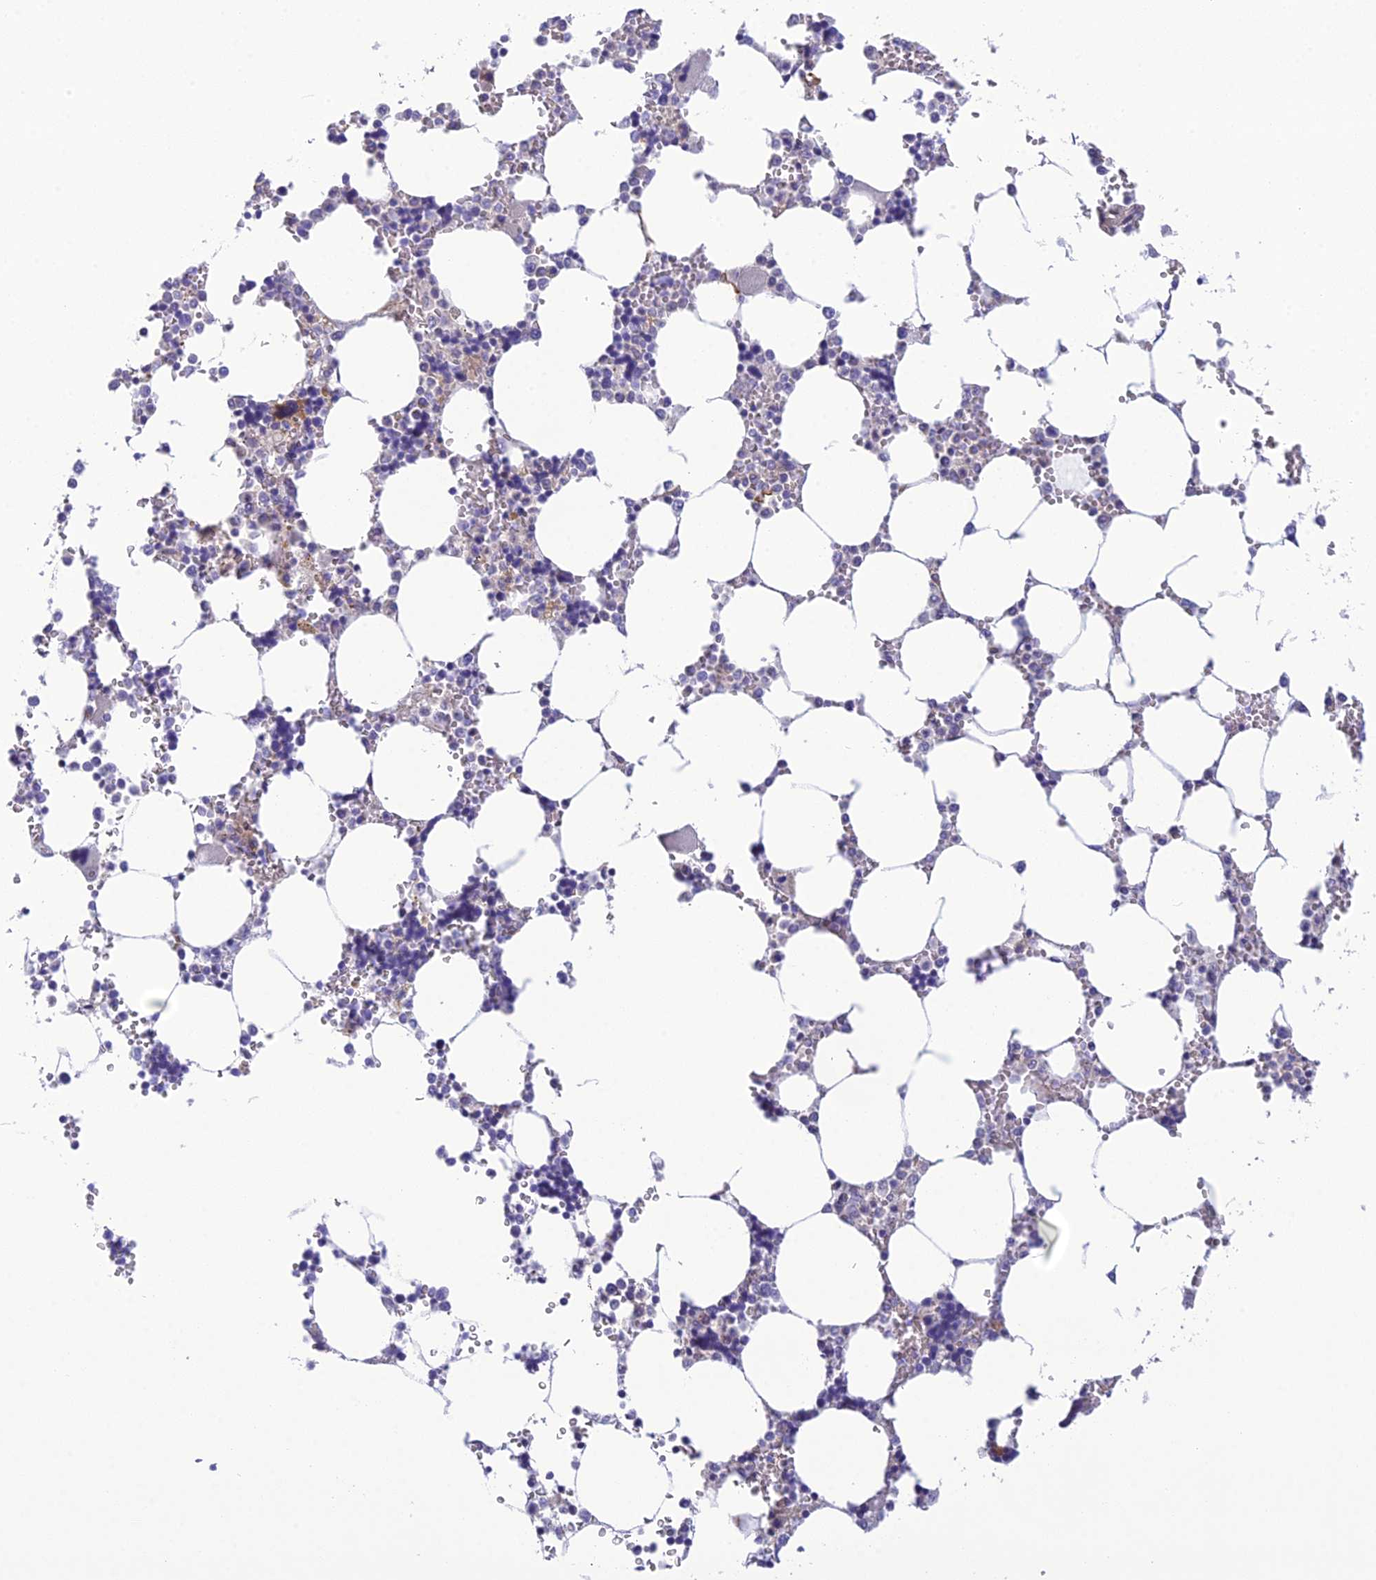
{"staining": {"intensity": "moderate", "quantity": "<25%", "location": "cytoplasmic/membranous"}, "tissue": "bone marrow", "cell_type": "Hematopoietic cells", "image_type": "normal", "snomed": [{"axis": "morphology", "description": "Normal tissue, NOS"}, {"axis": "topography", "description": "Bone marrow"}], "caption": "A histopathology image of bone marrow stained for a protein shows moderate cytoplasmic/membranous brown staining in hematopoietic cells. (IHC, brightfield microscopy, high magnification).", "gene": "POMGNT1", "patient": {"sex": "male", "age": 64}}